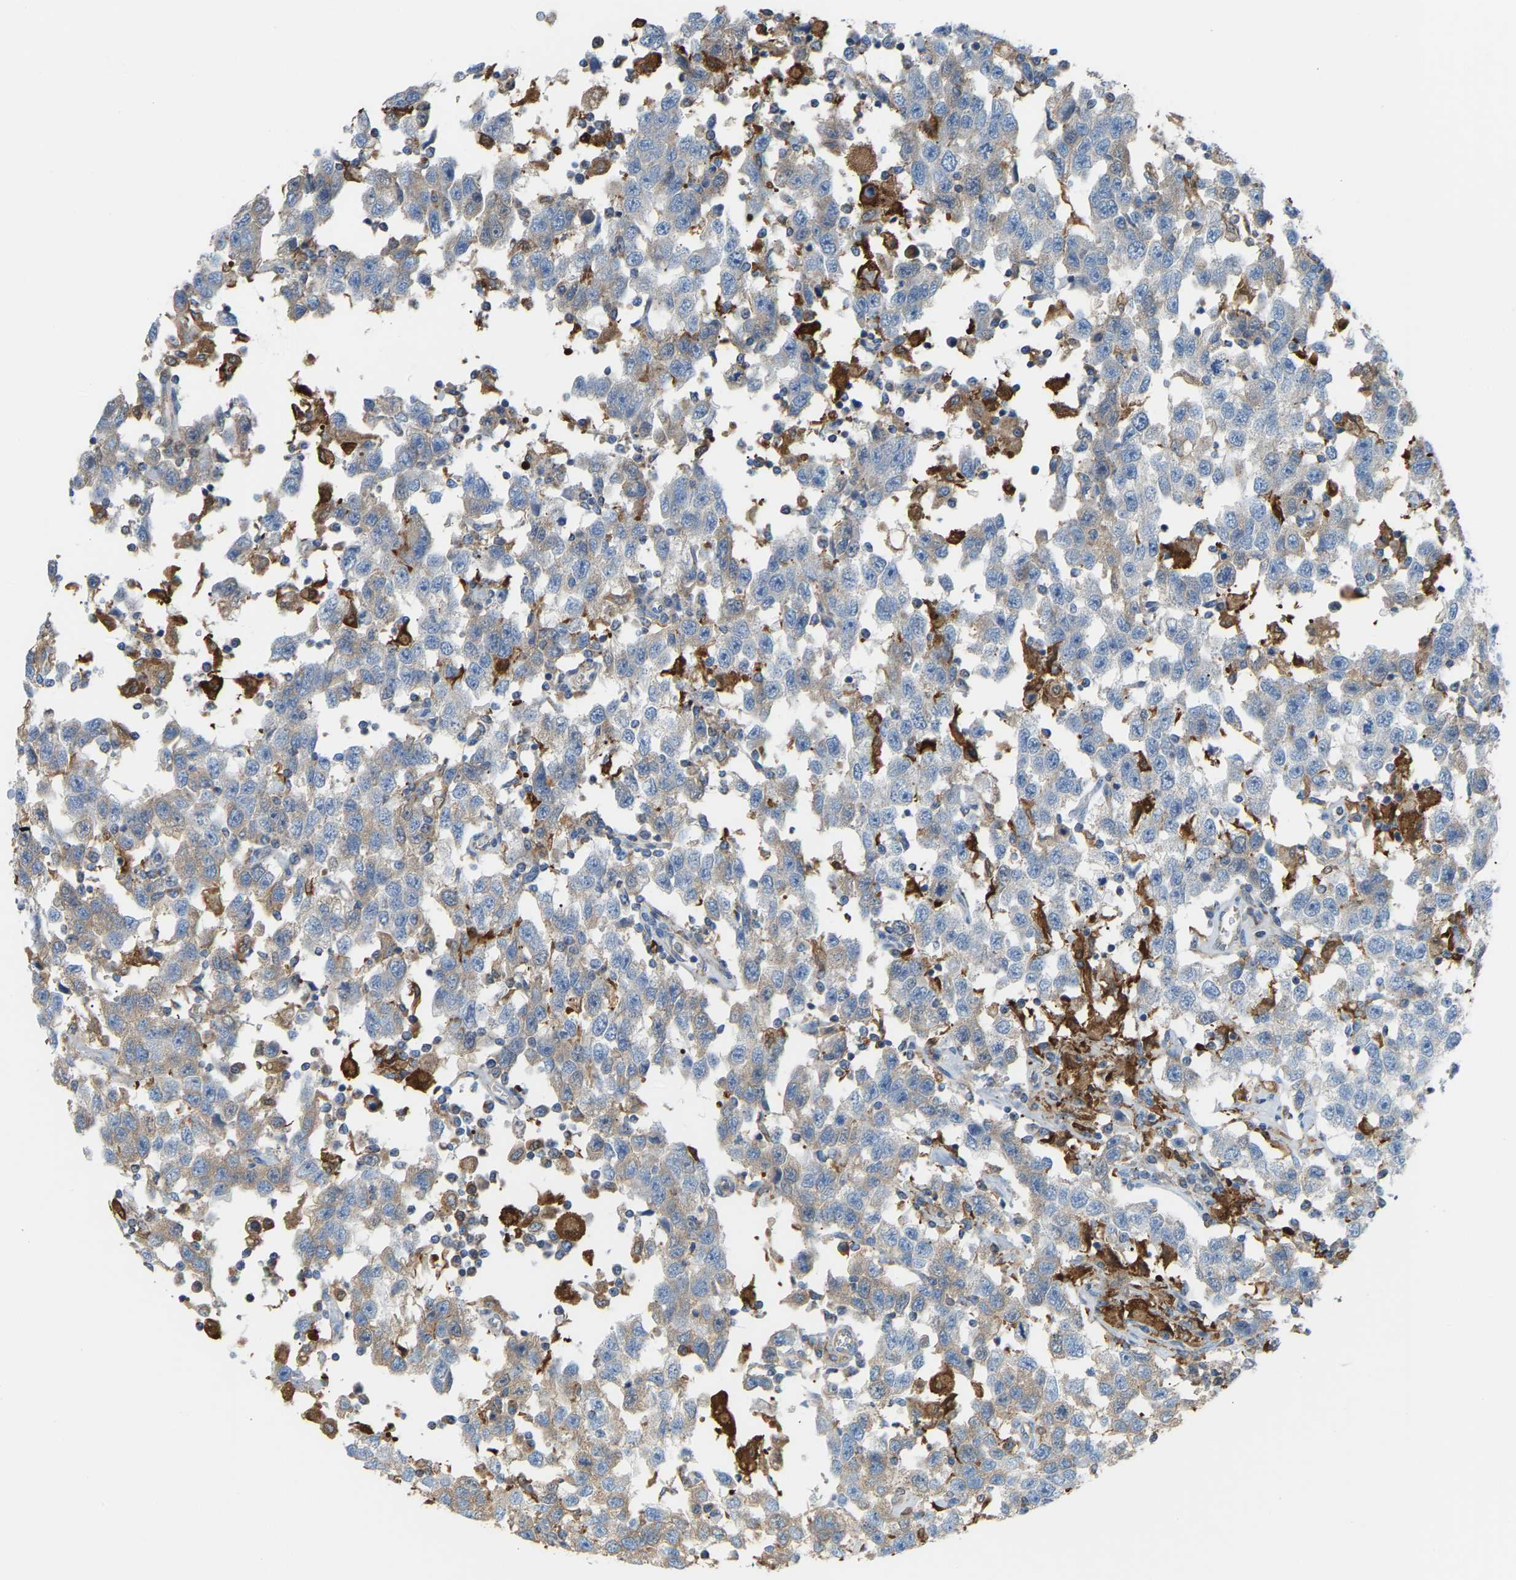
{"staining": {"intensity": "negative", "quantity": "none", "location": "none"}, "tissue": "testis cancer", "cell_type": "Tumor cells", "image_type": "cancer", "snomed": [{"axis": "morphology", "description": "Seminoma, NOS"}, {"axis": "topography", "description": "Testis"}], "caption": "A photomicrograph of seminoma (testis) stained for a protein reveals no brown staining in tumor cells.", "gene": "CROT", "patient": {"sex": "male", "age": 41}}